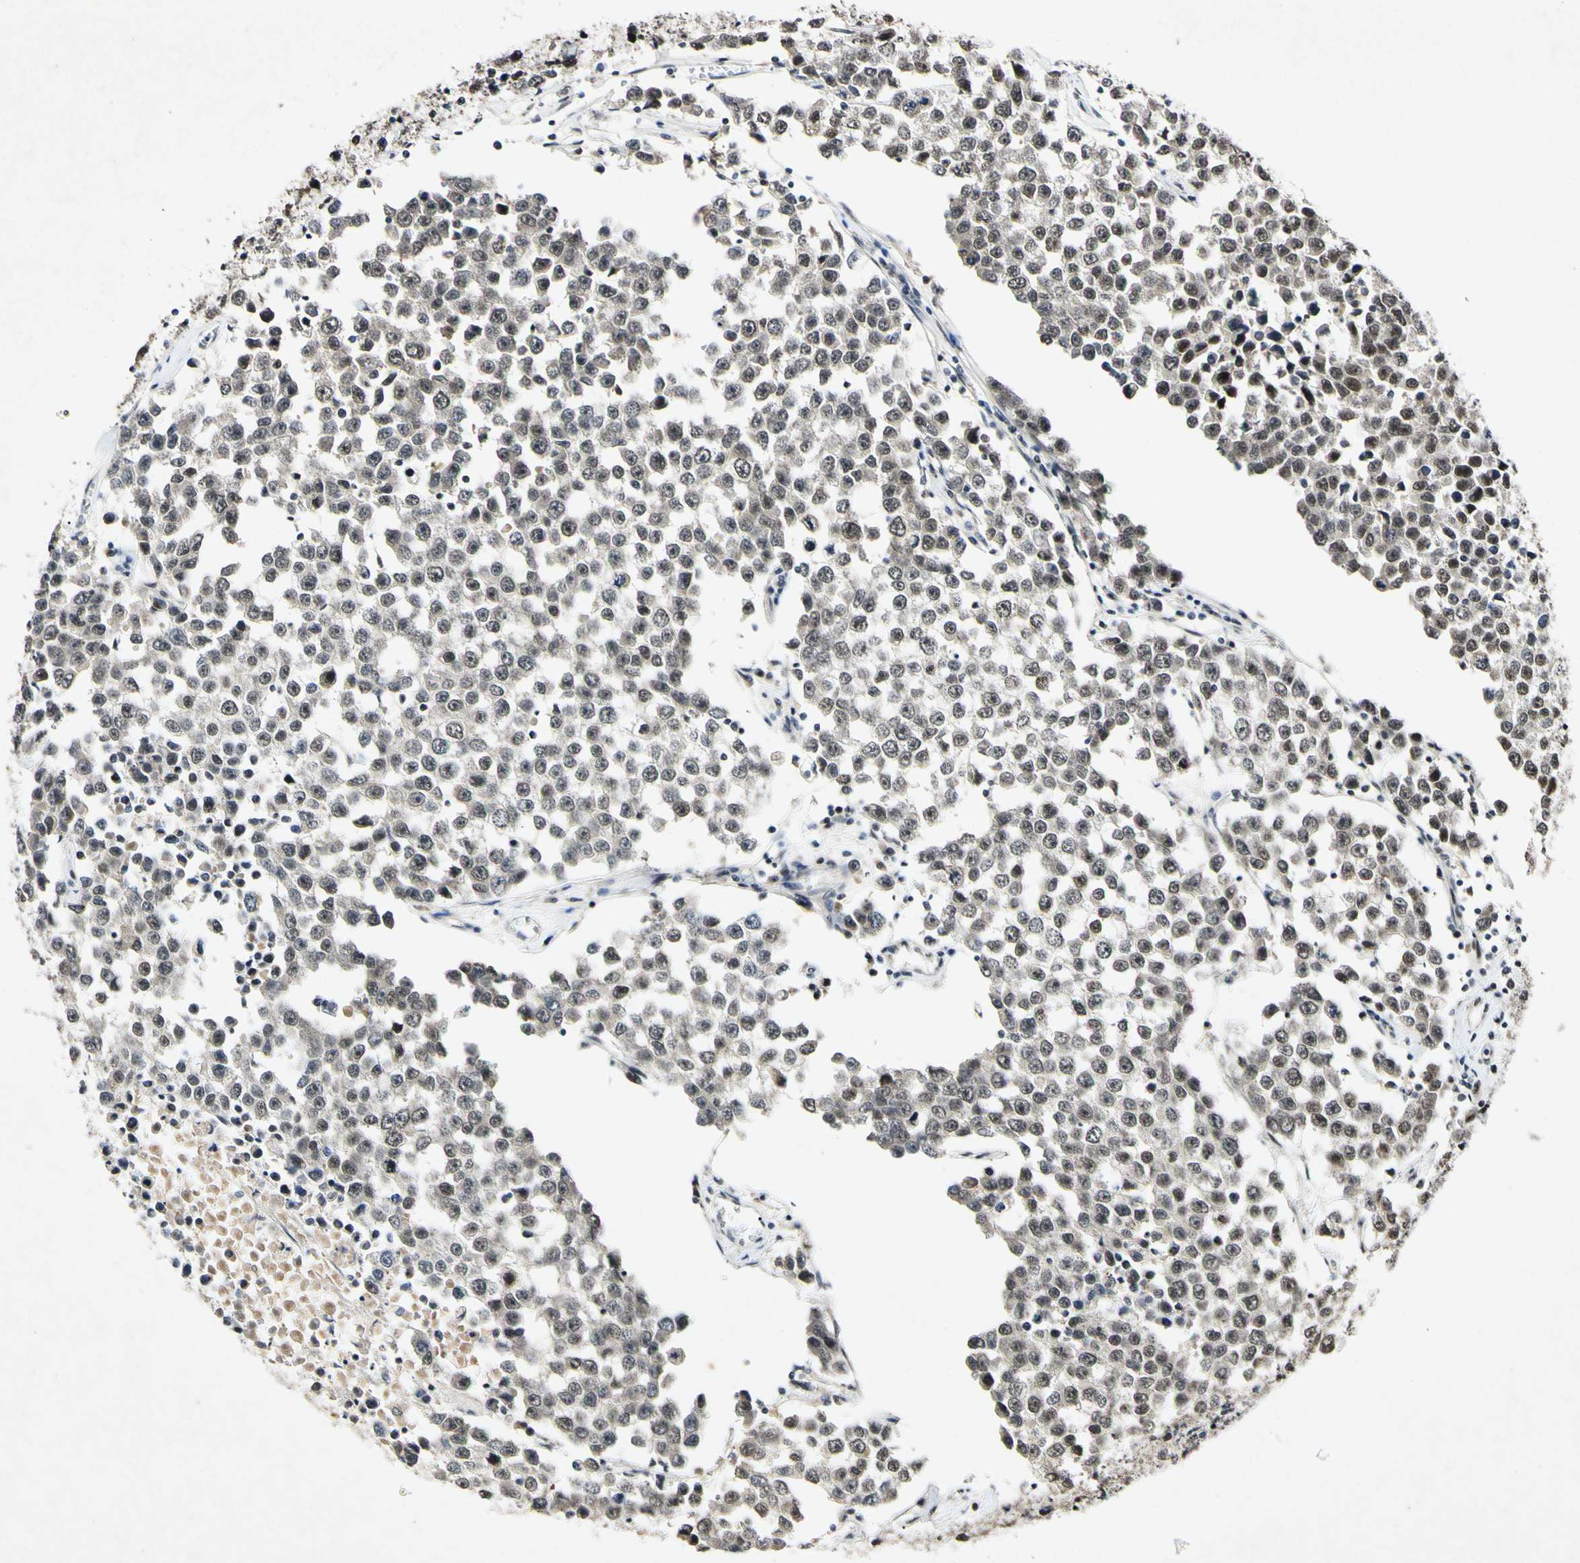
{"staining": {"intensity": "weak", "quantity": ">75%", "location": "cytoplasmic/membranous,nuclear"}, "tissue": "testis cancer", "cell_type": "Tumor cells", "image_type": "cancer", "snomed": [{"axis": "morphology", "description": "Seminoma, NOS"}, {"axis": "morphology", "description": "Carcinoma, Embryonal, NOS"}, {"axis": "topography", "description": "Testis"}], "caption": "Weak cytoplasmic/membranous and nuclear staining is seen in approximately >75% of tumor cells in testis cancer.", "gene": "POLR2F", "patient": {"sex": "male", "age": 52}}